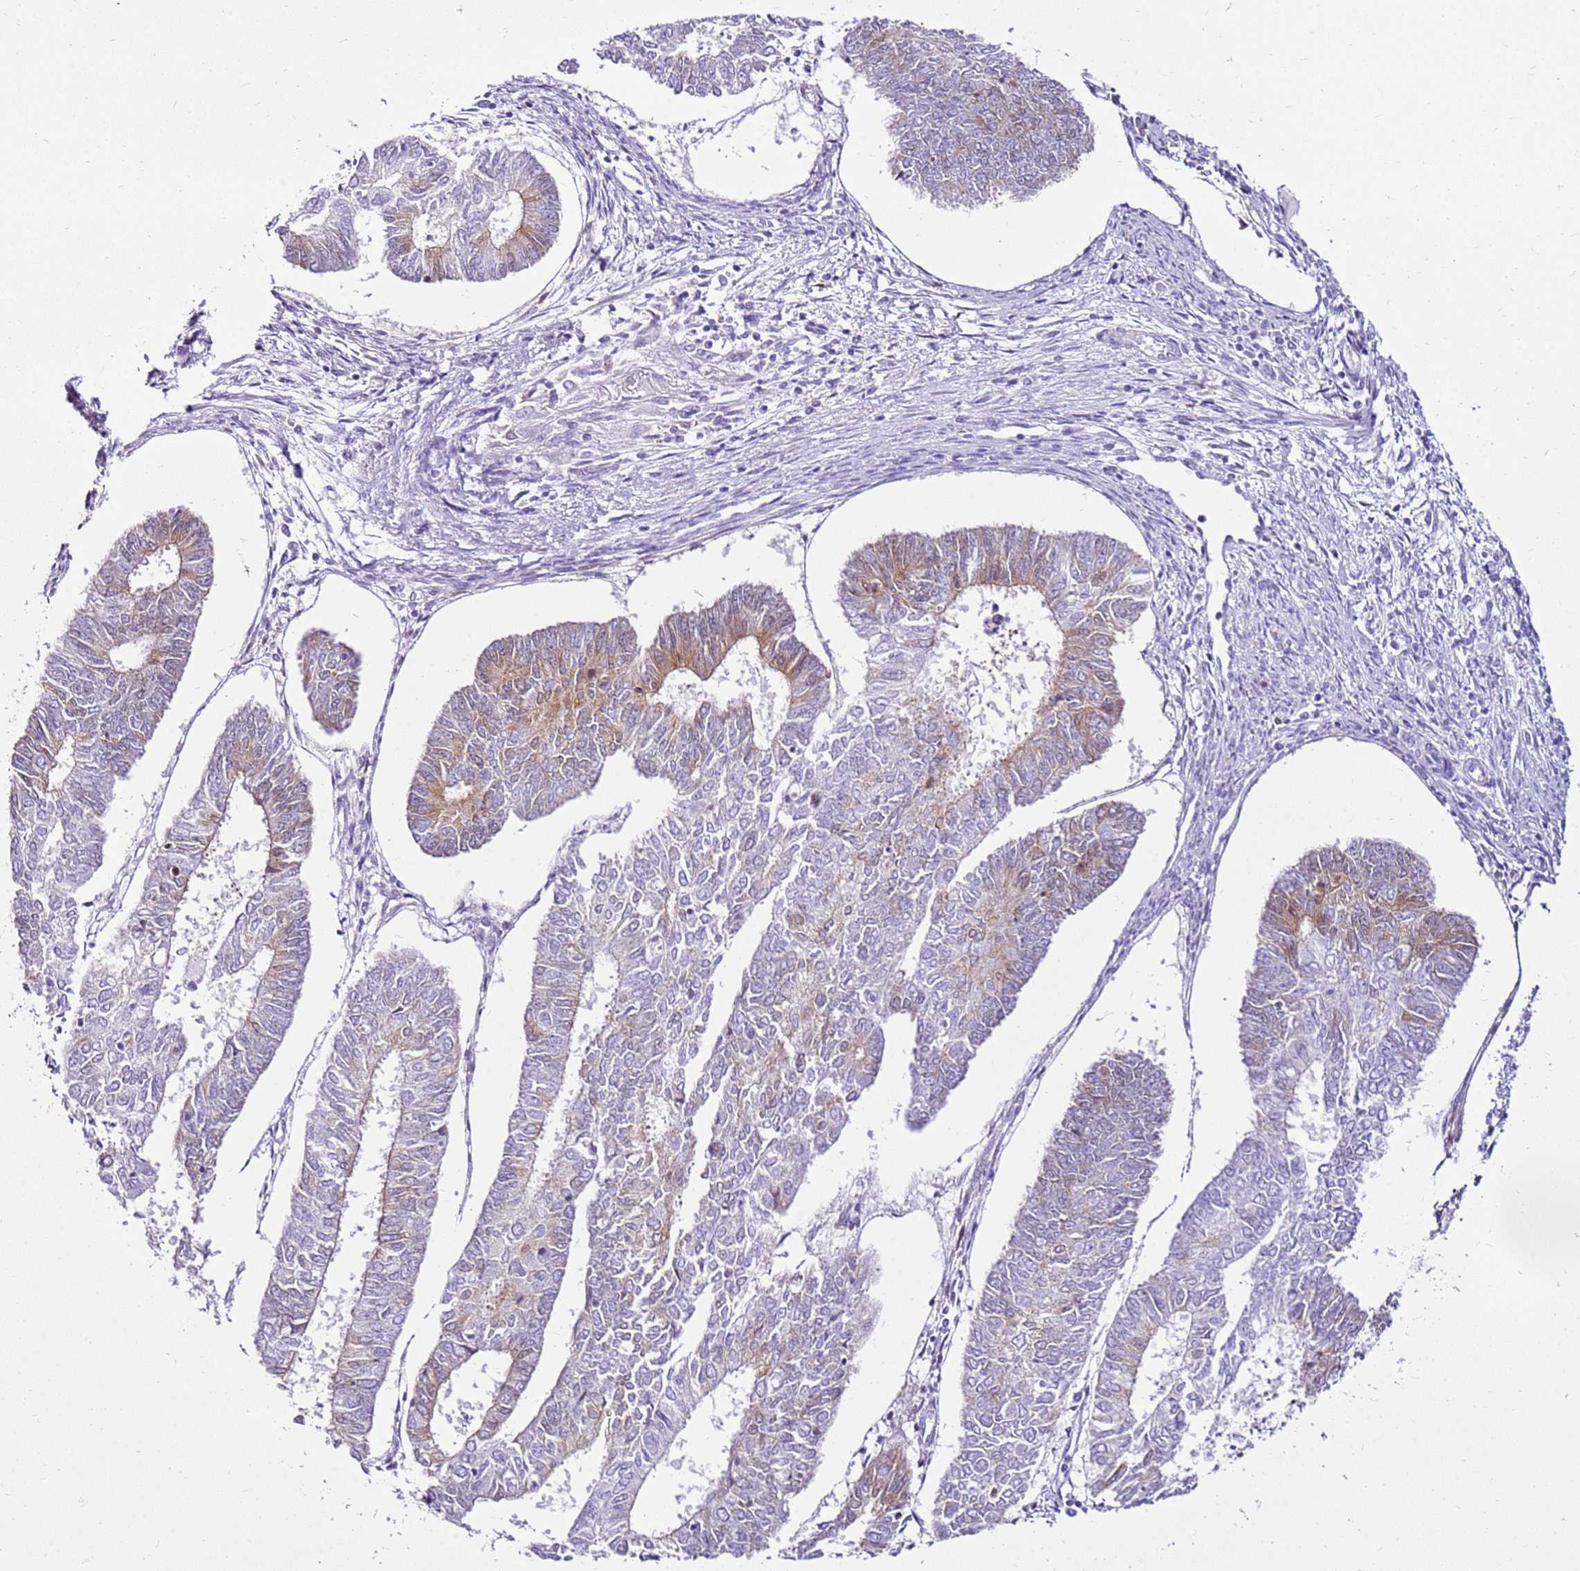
{"staining": {"intensity": "weak", "quantity": "<25%", "location": "cytoplasmic/membranous"}, "tissue": "endometrial cancer", "cell_type": "Tumor cells", "image_type": "cancer", "snomed": [{"axis": "morphology", "description": "Adenocarcinoma, NOS"}, {"axis": "topography", "description": "Endometrium"}], "caption": "Micrograph shows no protein positivity in tumor cells of endometrial adenocarcinoma tissue.", "gene": "SPC25", "patient": {"sex": "female", "age": 68}}